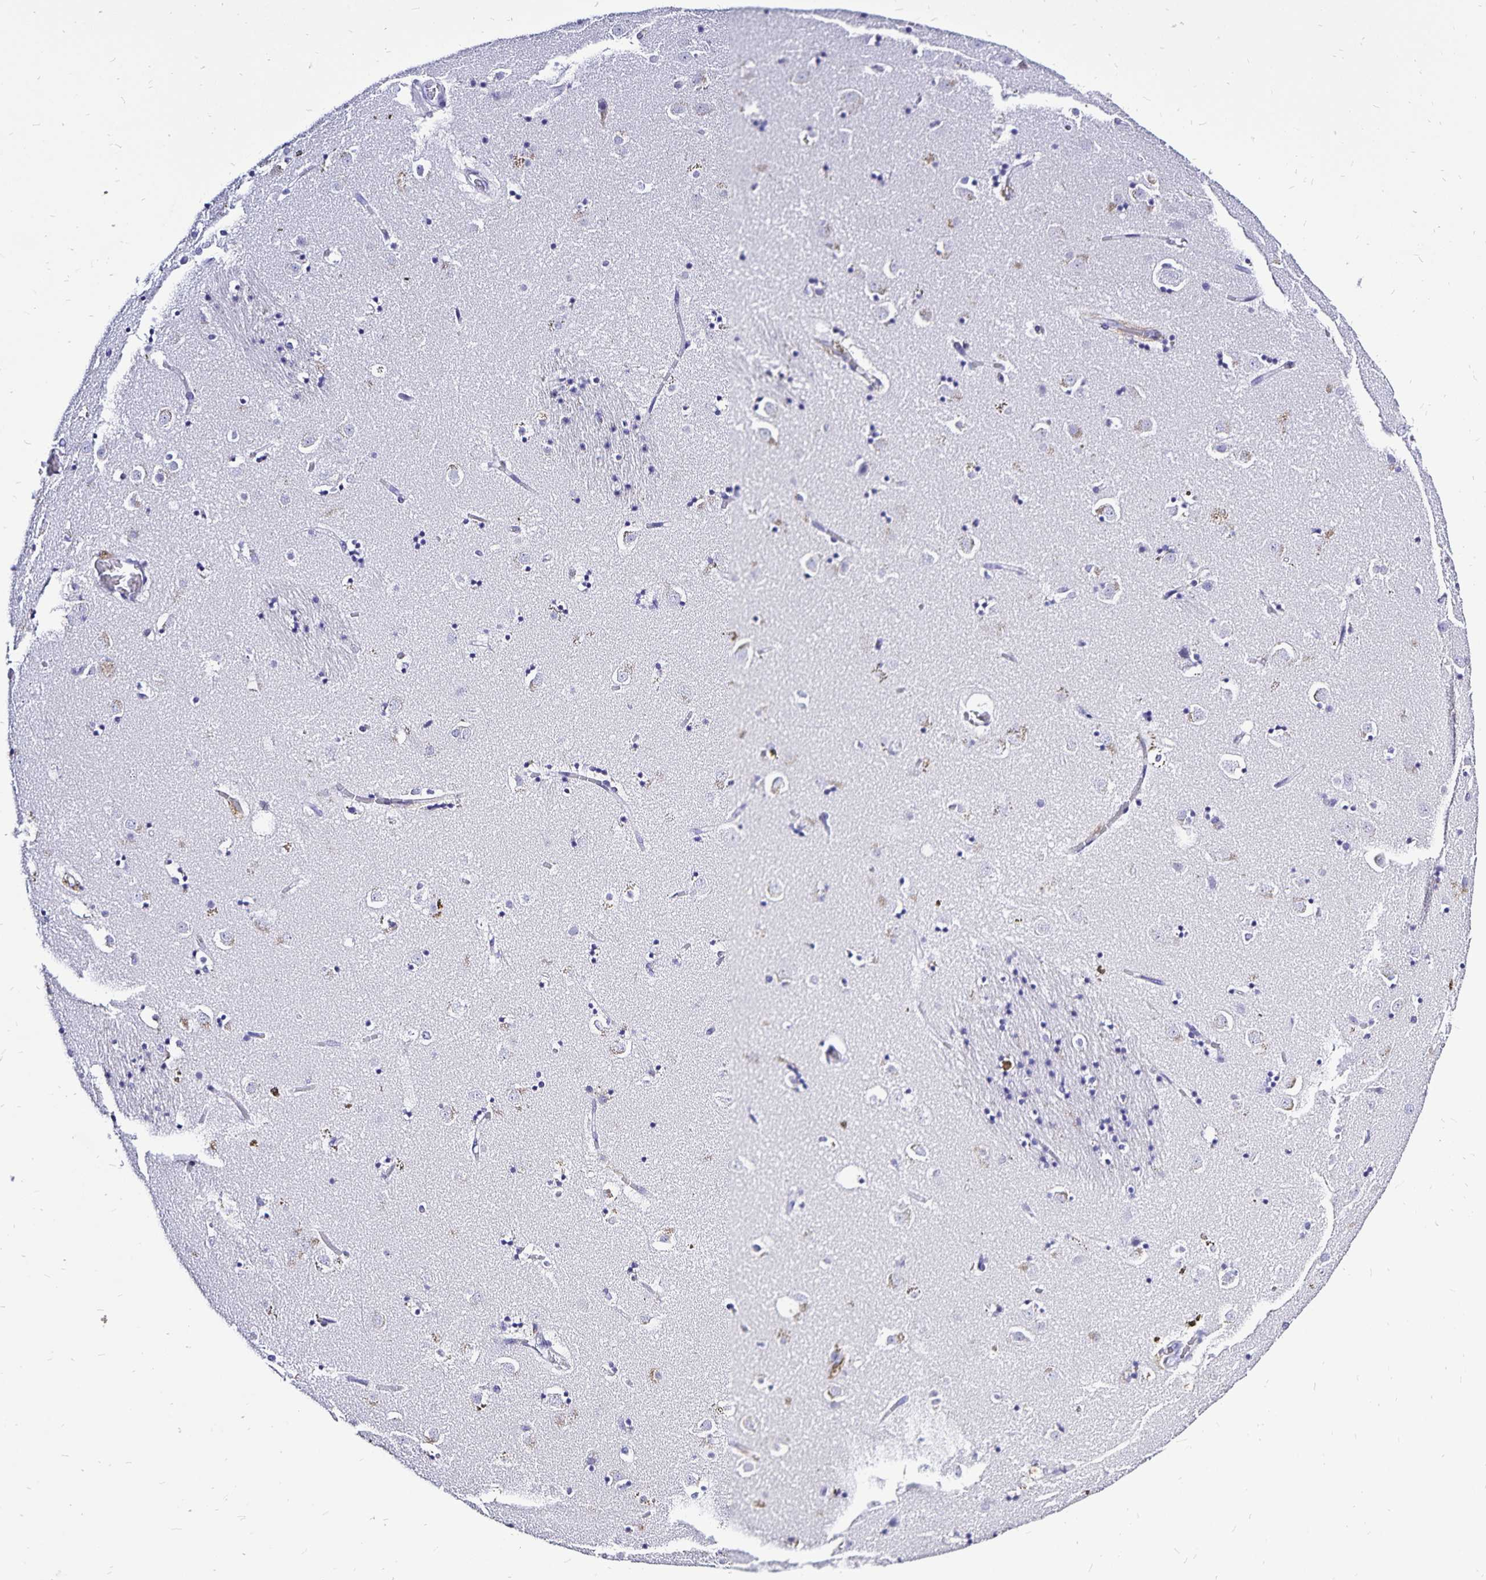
{"staining": {"intensity": "negative", "quantity": "none", "location": "none"}, "tissue": "caudate", "cell_type": "Glial cells", "image_type": "normal", "snomed": [{"axis": "morphology", "description": "Normal tissue, NOS"}, {"axis": "topography", "description": "Lateral ventricle wall"}], "caption": "An immunohistochemistry (IHC) histopathology image of benign caudate is shown. There is no staining in glial cells of caudate. Nuclei are stained in blue.", "gene": "PLAC1", "patient": {"sex": "male", "age": 58}}